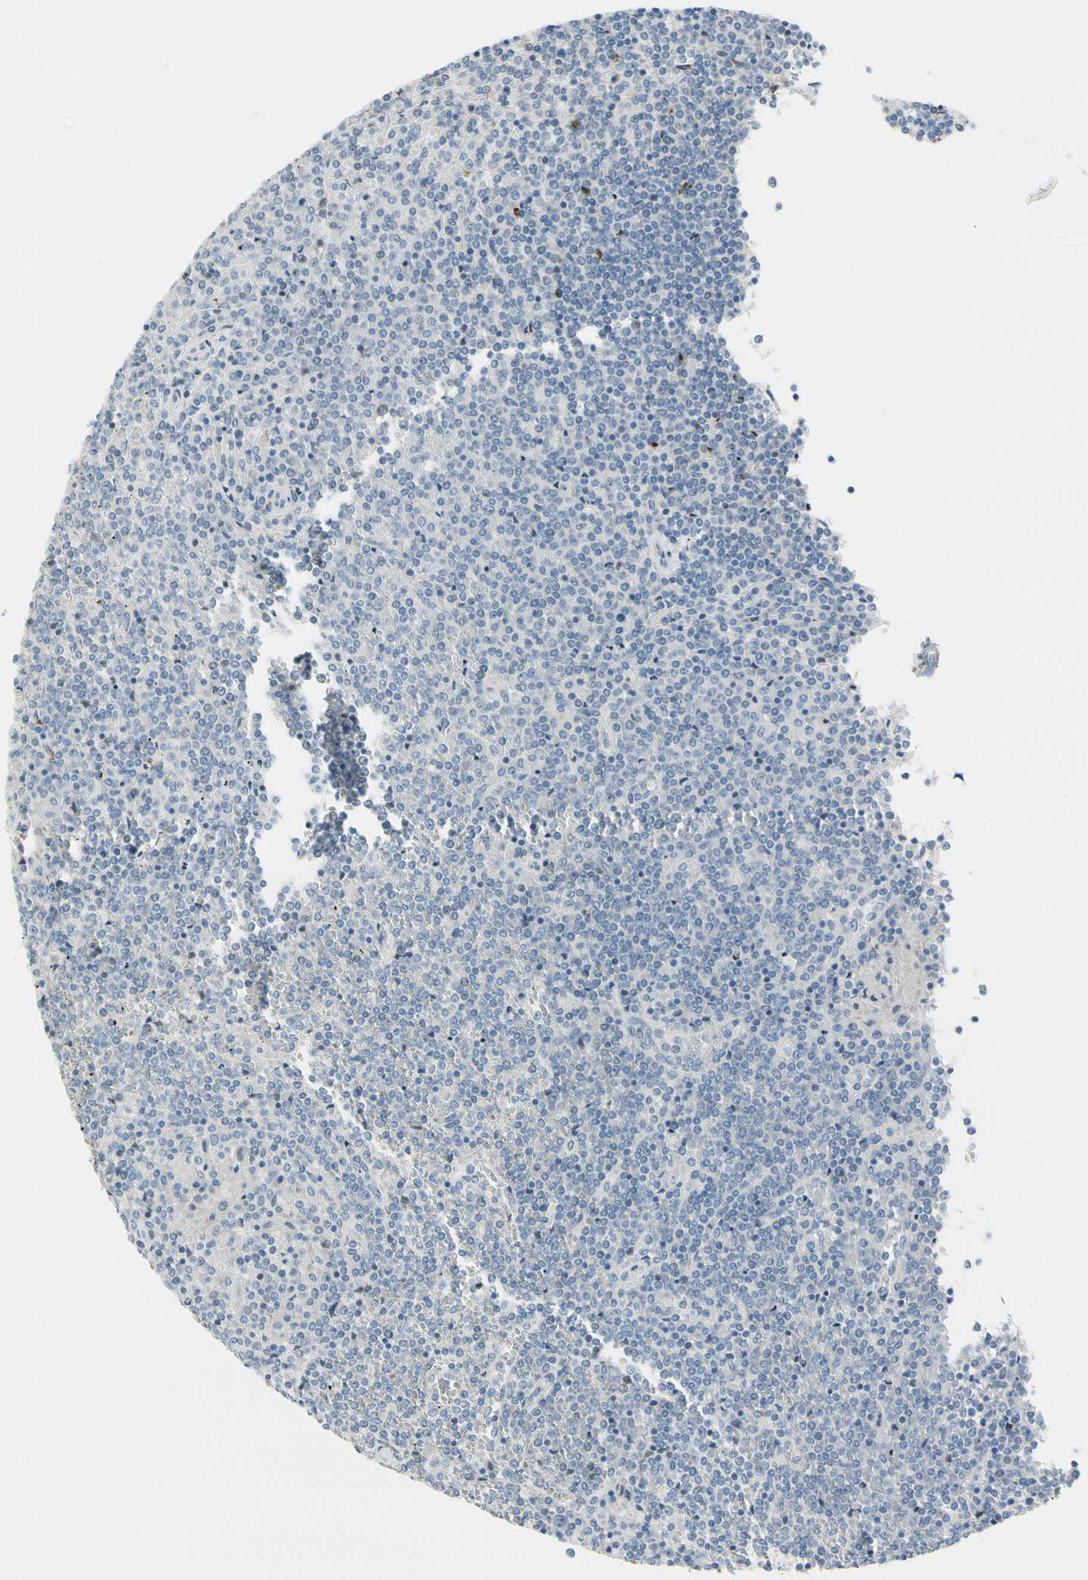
{"staining": {"intensity": "negative", "quantity": "none", "location": "none"}, "tissue": "lymphoma", "cell_type": "Tumor cells", "image_type": "cancer", "snomed": [{"axis": "morphology", "description": "Malignant lymphoma, non-Hodgkin's type, Low grade"}, {"axis": "topography", "description": "Spleen"}], "caption": "Immunohistochemistry (IHC) of lymphoma demonstrates no expression in tumor cells.", "gene": "B4GALNT1", "patient": {"sex": "female", "age": 19}}